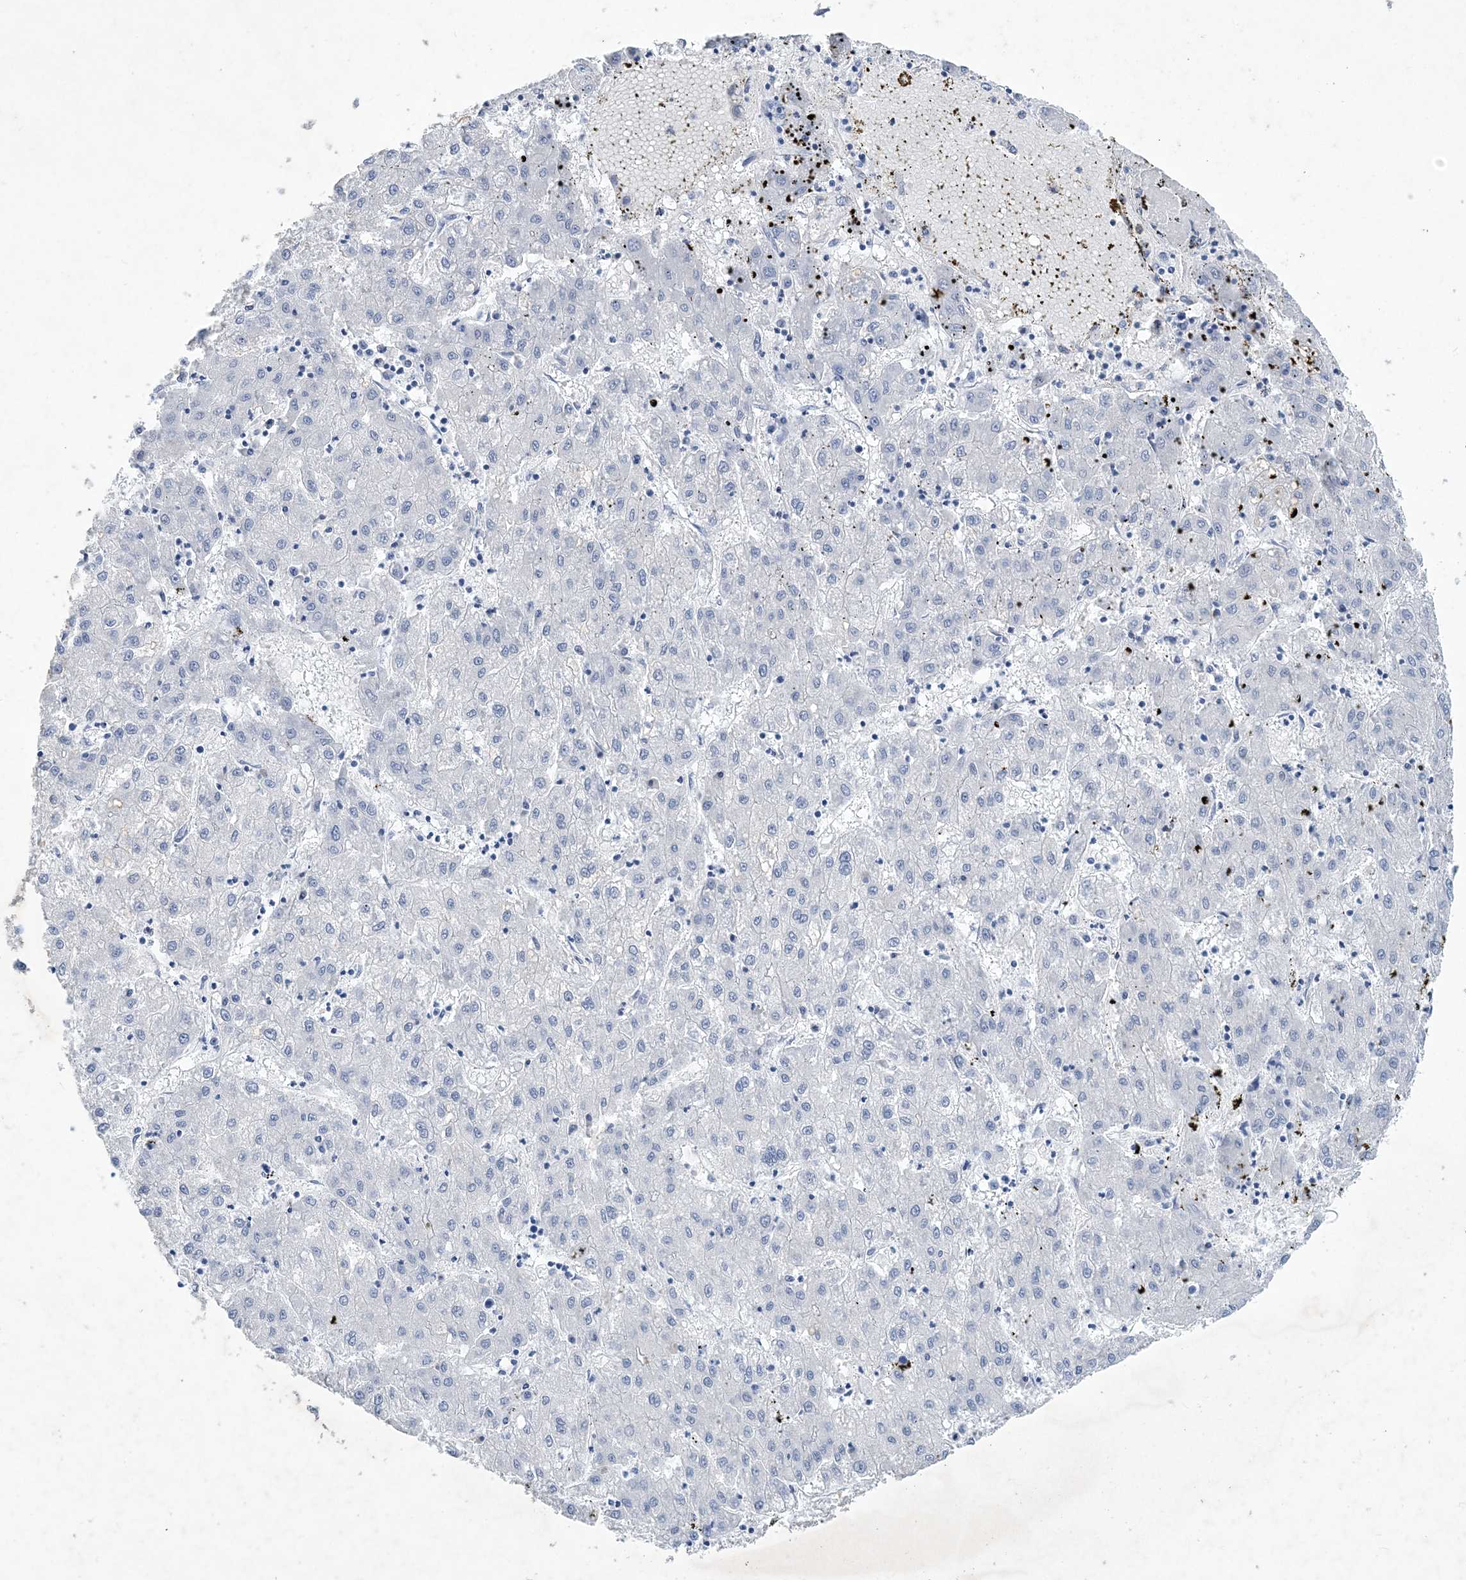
{"staining": {"intensity": "negative", "quantity": "none", "location": "none"}, "tissue": "liver cancer", "cell_type": "Tumor cells", "image_type": "cancer", "snomed": [{"axis": "morphology", "description": "Carcinoma, Hepatocellular, NOS"}, {"axis": "topography", "description": "Liver"}], "caption": "Tumor cells are negative for protein expression in human hepatocellular carcinoma (liver).", "gene": "COPS8", "patient": {"sex": "male", "age": 72}}